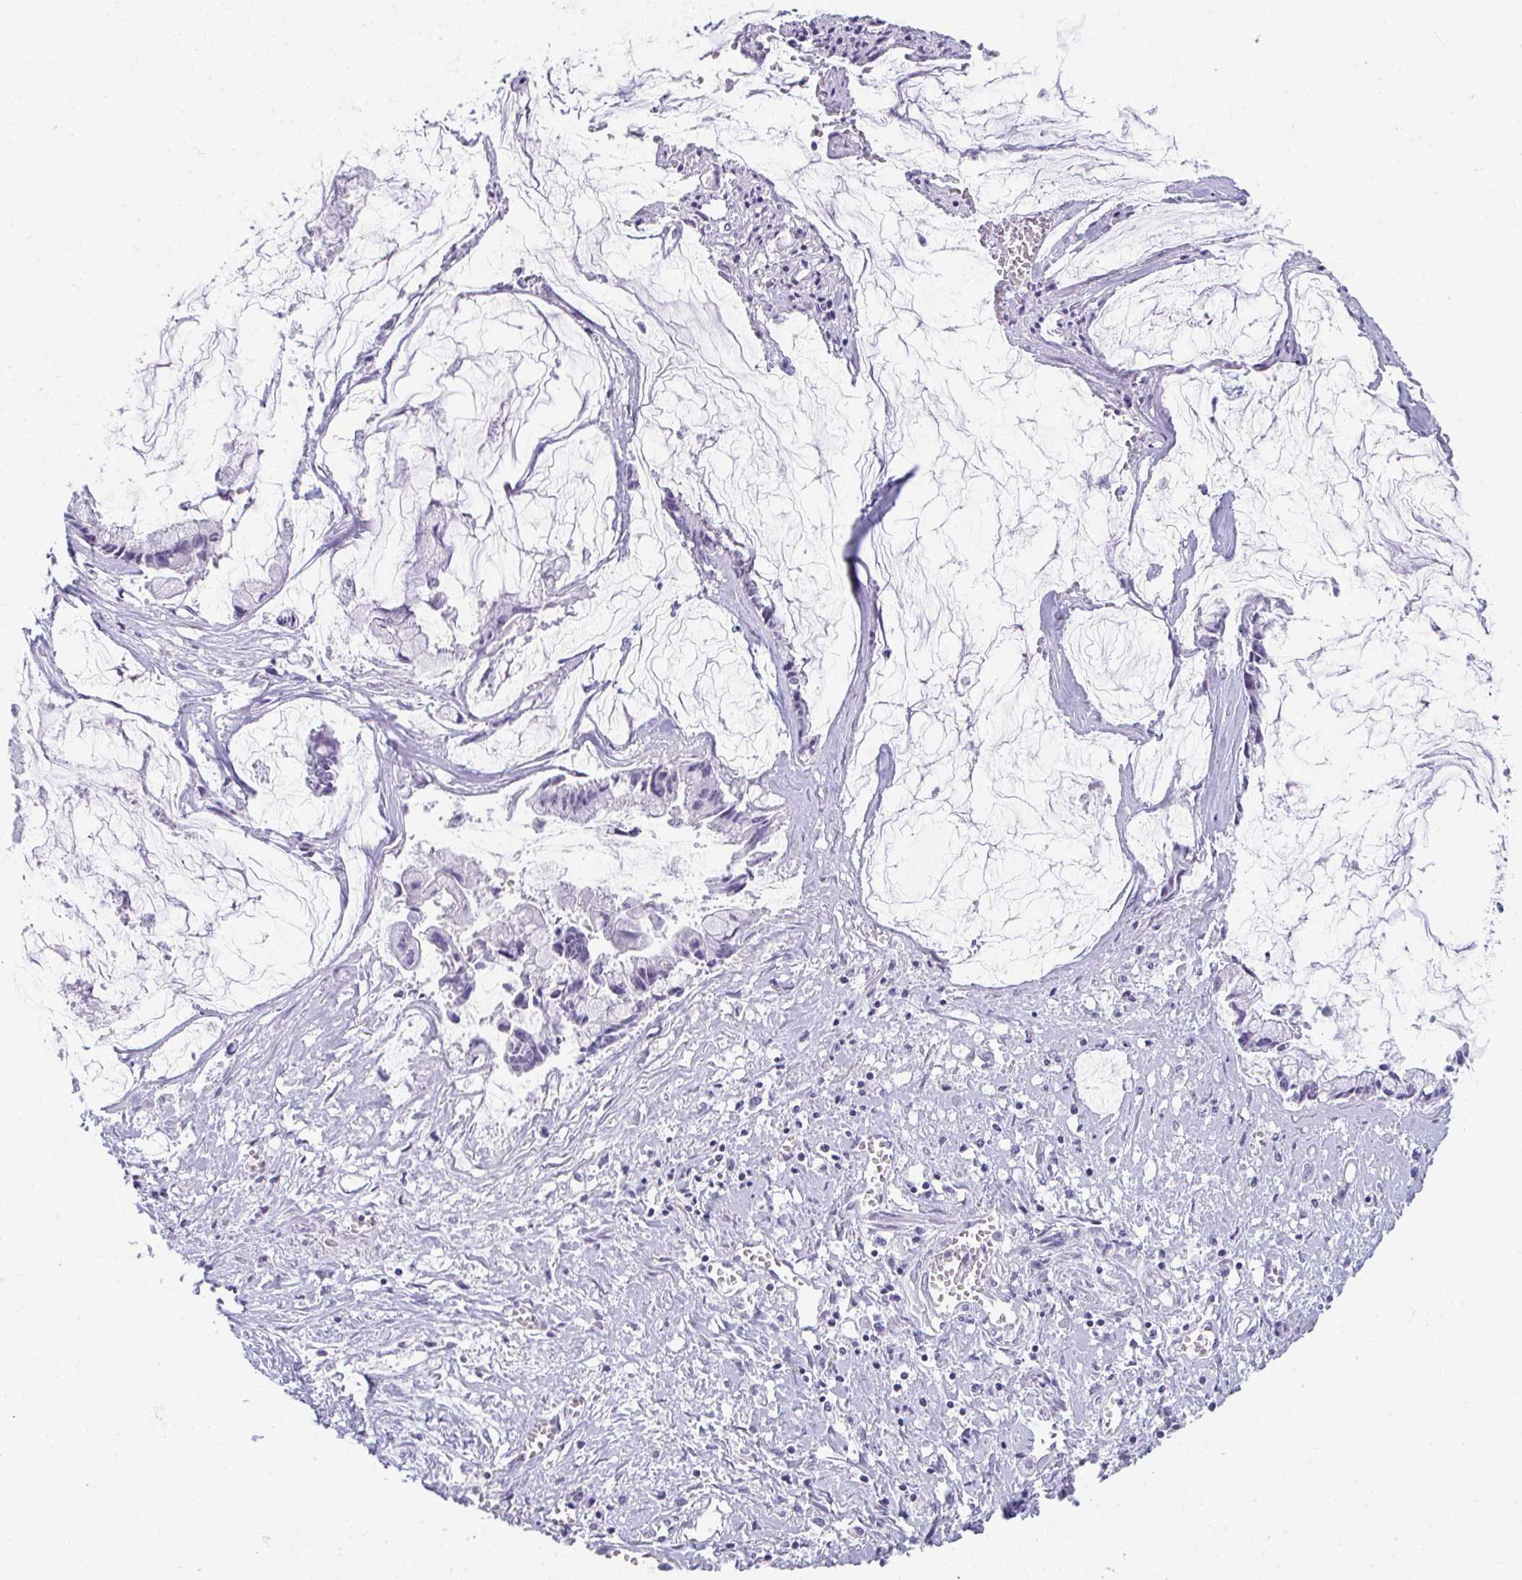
{"staining": {"intensity": "negative", "quantity": "none", "location": "none"}, "tissue": "ovarian cancer", "cell_type": "Tumor cells", "image_type": "cancer", "snomed": [{"axis": "morphology", "description": "Cystadenocarcinoma, mucinous, NOS"}, {"axis": "topography", "description": "Ovary"}], "caption": "The histopathology image reveals no staining of tumor cells in mucinous cystadenocarcinoma (ovarian).", "gene": "TTC30B", "patient": {"sex": "female", "age": 90}}